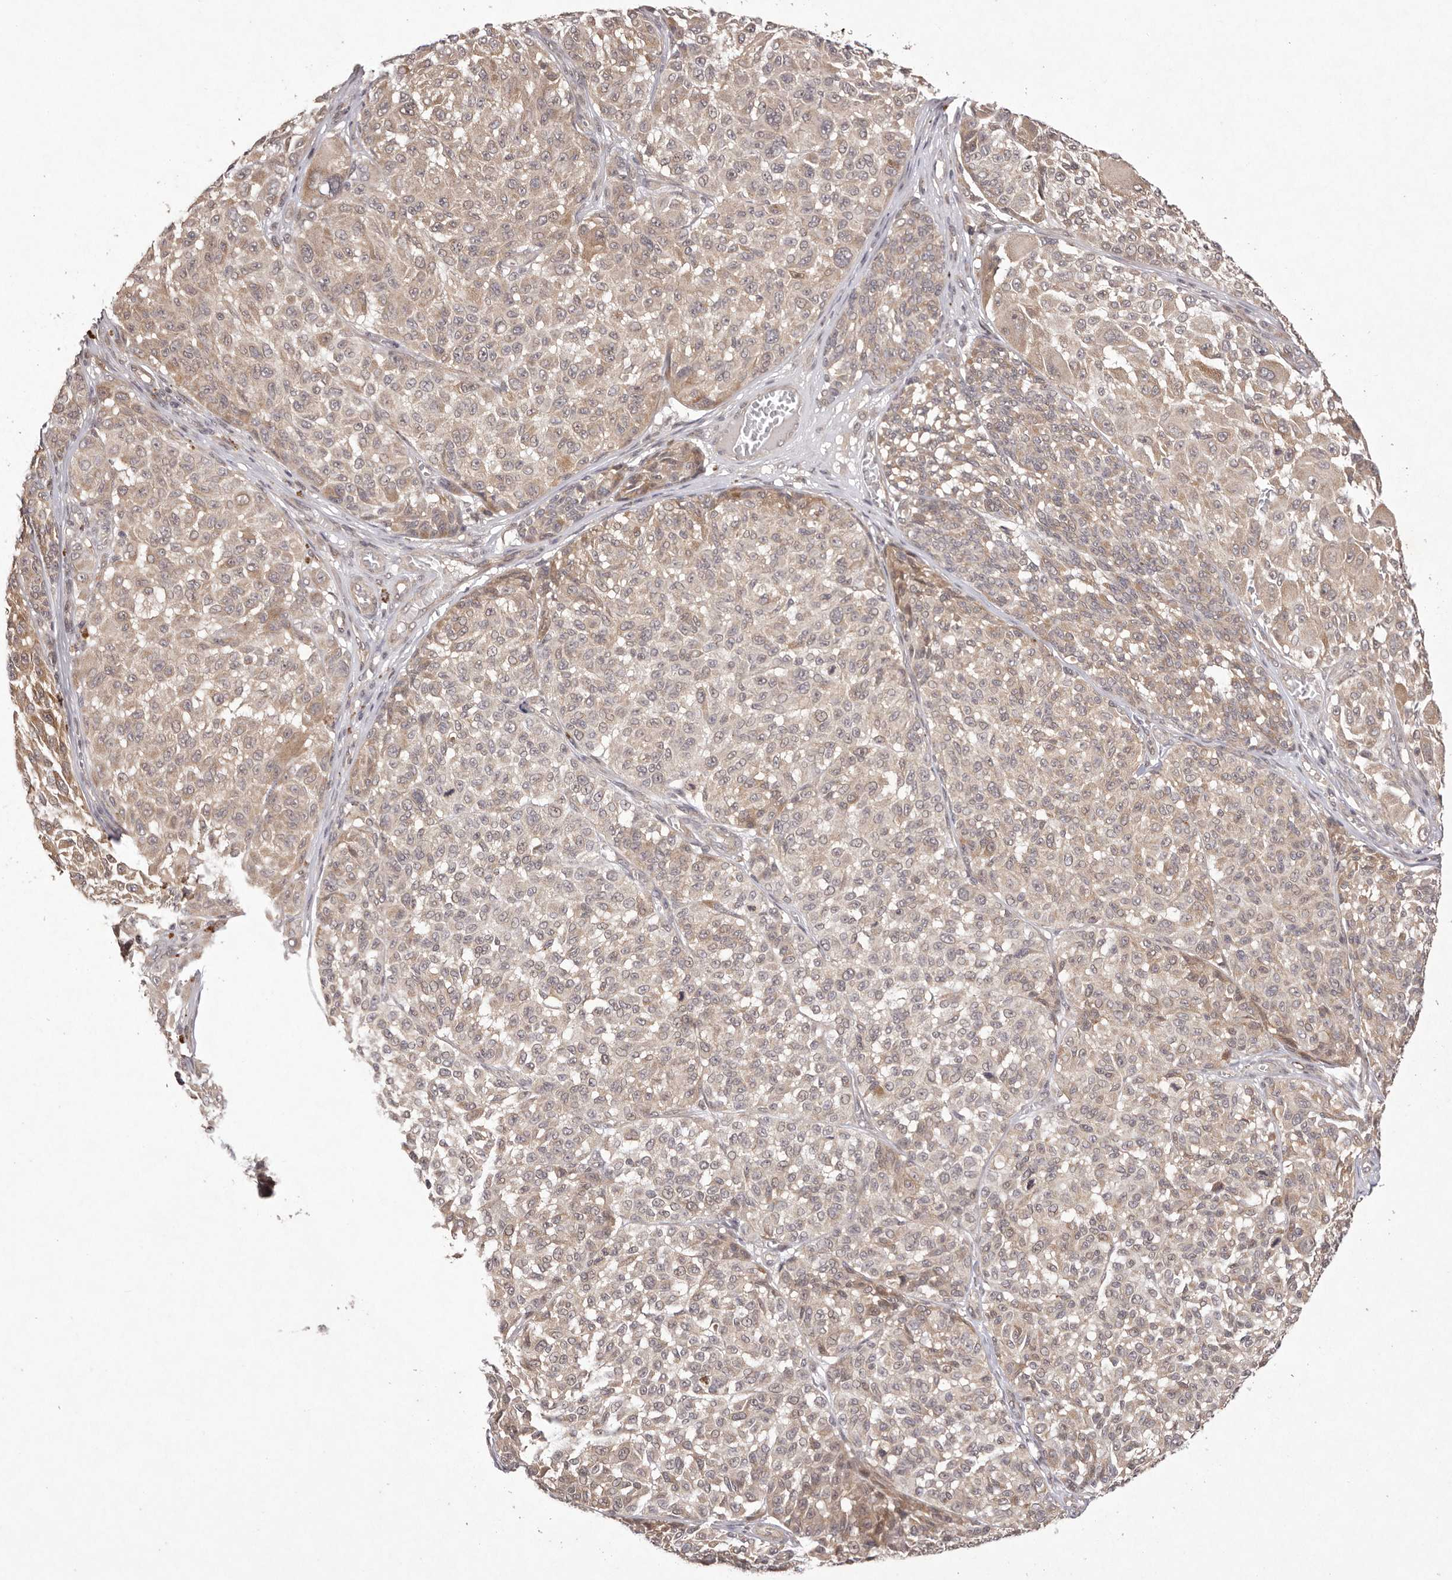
{"staining": {"intensity": "weak", "quantity": "25%-75%", "location": "cytoplasmic/membranous"}, "tissue": "melanoma", "cell_type": "Tumor cells", "image_type": "cancer", "snomed": [{"axis": "morphology", "description": "Malignant melanoma, NOS"}, {"axis": "topography", "description": "Skin"}], "caption": "Brown immunohistochemical staining in malignant melanoma demonstrates weak cytoplasmic/membranous staining in approximately 25%-75% of tumor cells.", "gene": "BUD31", "patient": {"sex": "male", "age": 83}}